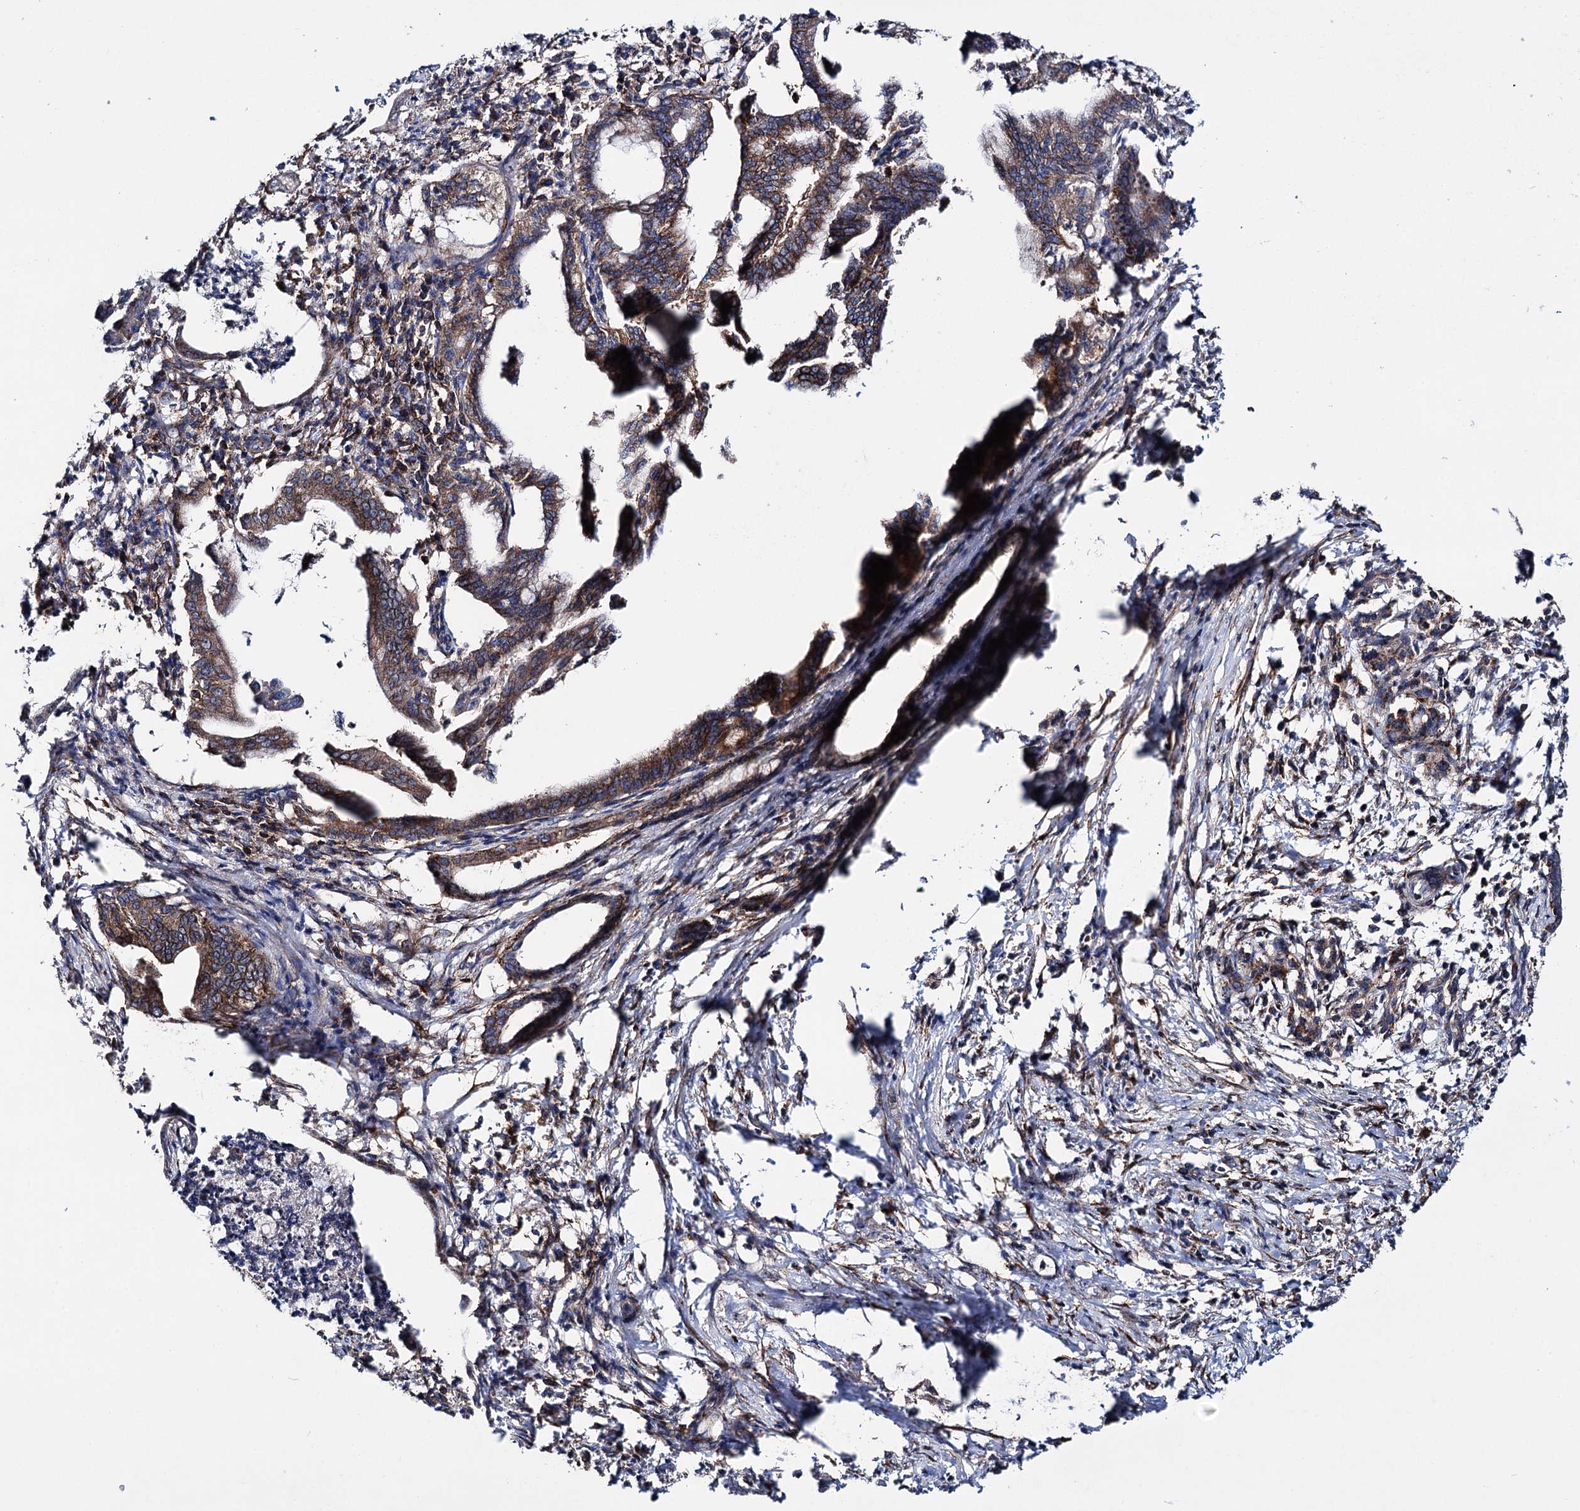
{"staining": {"intensity": "moderate", "quantity": ">75%", "location": "cytoplasmic/membranous"}, "tissue": "pancreatic cancer", "cell_type": "Tumor cells", "image_type": "cancer", "snomed": [{"axis": "morphology", "description": "Adenocarcinoma, NOS"}, {"axis": "topography", "description": "Pancreas"}], "caption": "Adenocarcinoma (pancreatic) stained for a protein (brown) shows moderate cytoplasmic/membranous positive positivity in about >75% of tumor cells.", "gene": "DEF6", "patient": {"sex": "female", "age": 55}}